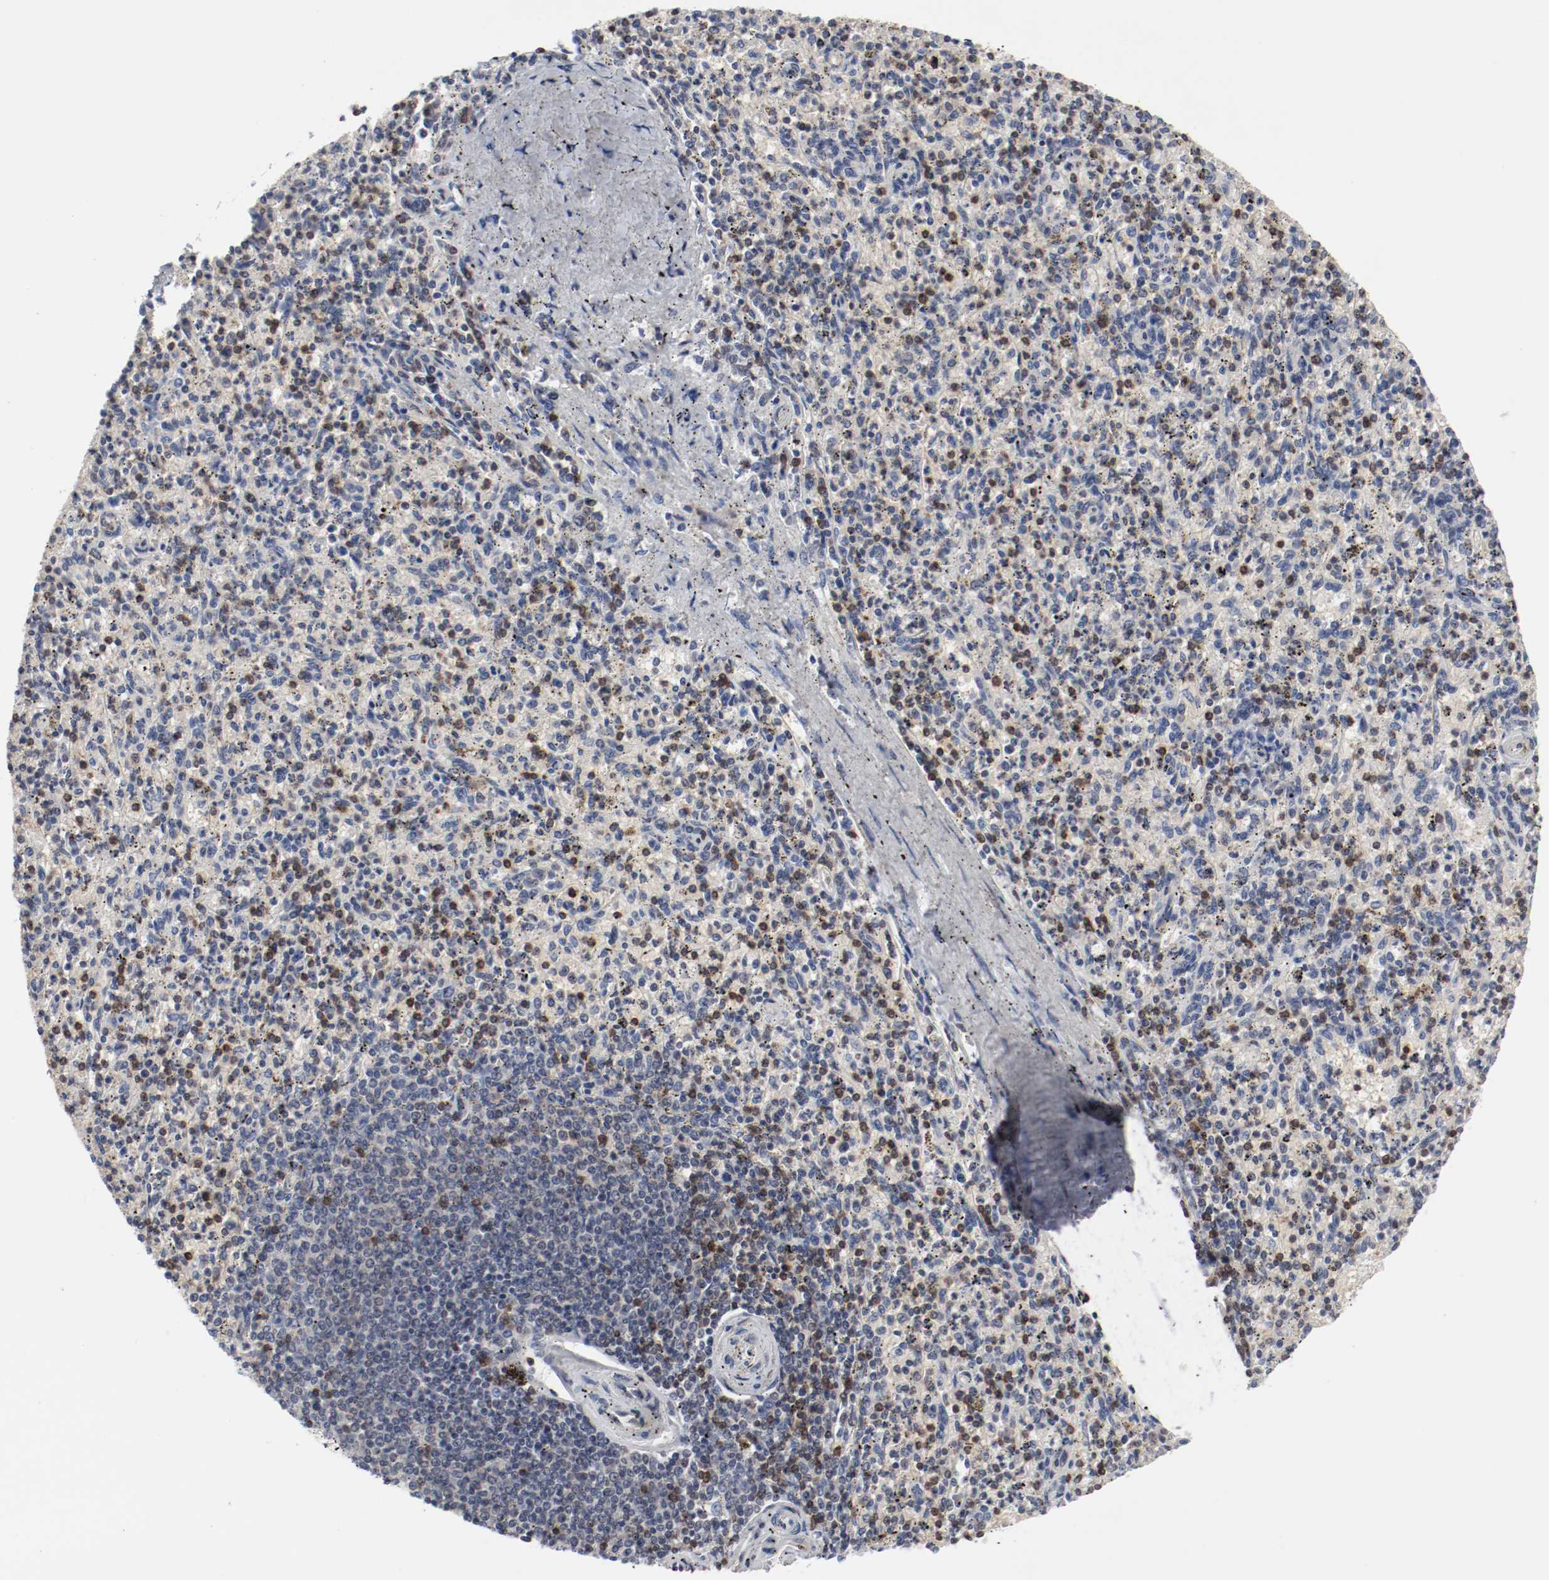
{"staining": {"intensity": "moderate", "quantity": "25%-75%", "location": "cytoplasmic/membranous"}, "tissue": "spleen", "cell_type": "Cells in red pulp", "image_type": "normal", "snomed": [{"axis": "morphology", "description": "Normal tissue, NOS"}, {"axis": "topography", "description": "Spleen"}], "caption": "This image reveals benign spleen stained with immunohistochemistry (IHC) to label a protein in brown. The cytoplasmic/membranous of cells in red pulp show moderate positivity for the protein. Nuclei are counter-stained blue.", "gene": "JUND", "patient": {"sex": "male", "age": 72}}